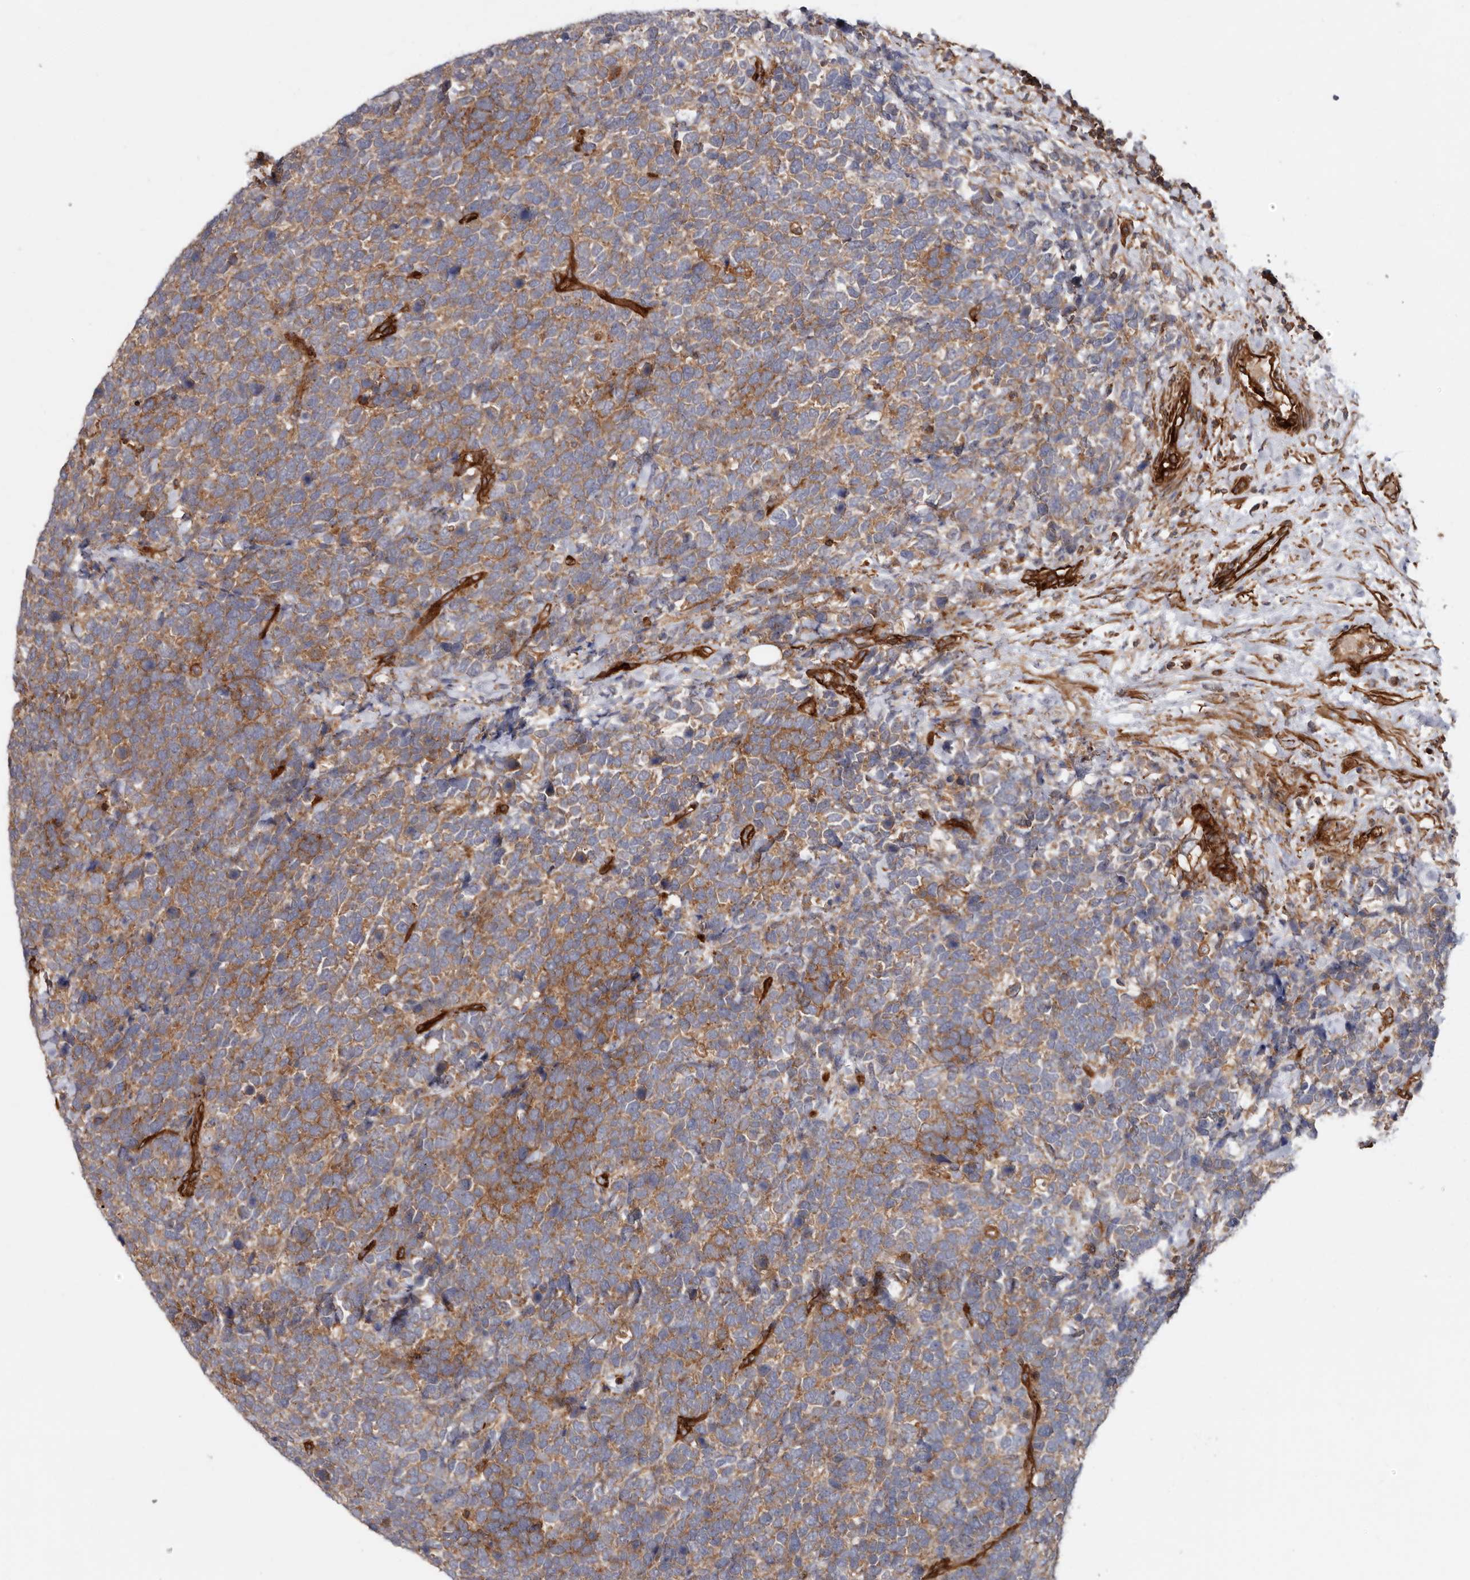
{"staining": {"intensity": "moderate", "quantity": ">75%", "location": "cytoplasmic/membranous"}, "tissue": "urothelial cancer", "cell_type": "Tumor cells", "image_type": "cancer", "snomed": [{"axis": "morphology", "description": "Urothelial carcinoma, High grade"}, {"axis": "topography", "description": "Urinary bladder"}], "caption": "The immunohistochemical stain highlights moderate cytoplasmic/membranous expression in tumor cells of high-grade urothelial carcinoma tissue. (Brightfield microscopy of DAB IHC at high magnification).", "gene": "TMC7", "patient": {"sex": "female", "age": 82}}